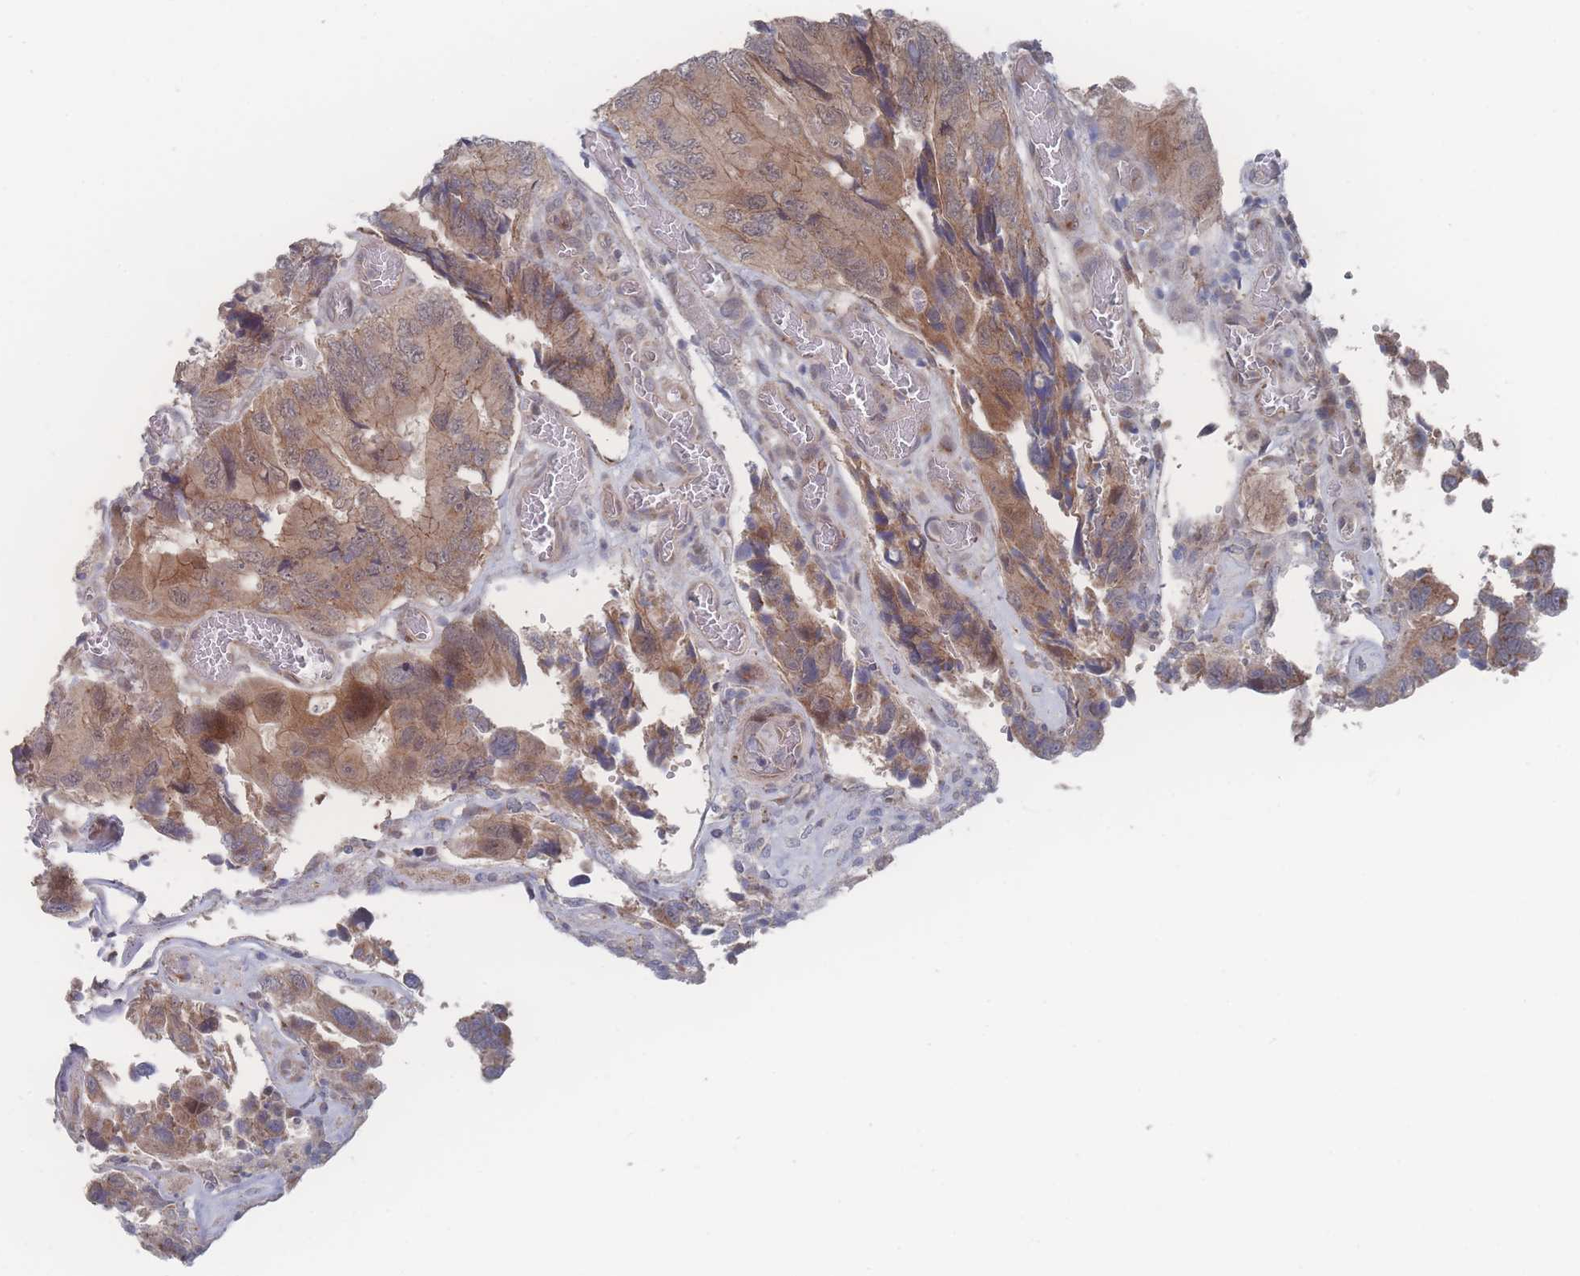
{"staining": {"intensity": "moderate", "quantity": ">75%", "location": "cytoplasmic/membranous,nuclear"}, "tissue": "colorectal cancer", "cell_type": "Tumor cells", "image_type": "cancer", "snomed": [{"axis": "morphology", "description": "Adenocarcinoma, NOS"}, {"axis": "topography", "description": "Colon"}], "caption": "A histopathology image showing moderate cytoplasmic/membranous and nuclear staining in about >75% of tumor cells in adenocarcinoma (colorectal), as visualized by brown immunohistochemical staining.", "gene": "NBEAL1", "patient": {"sex": "male", "age": 84}}